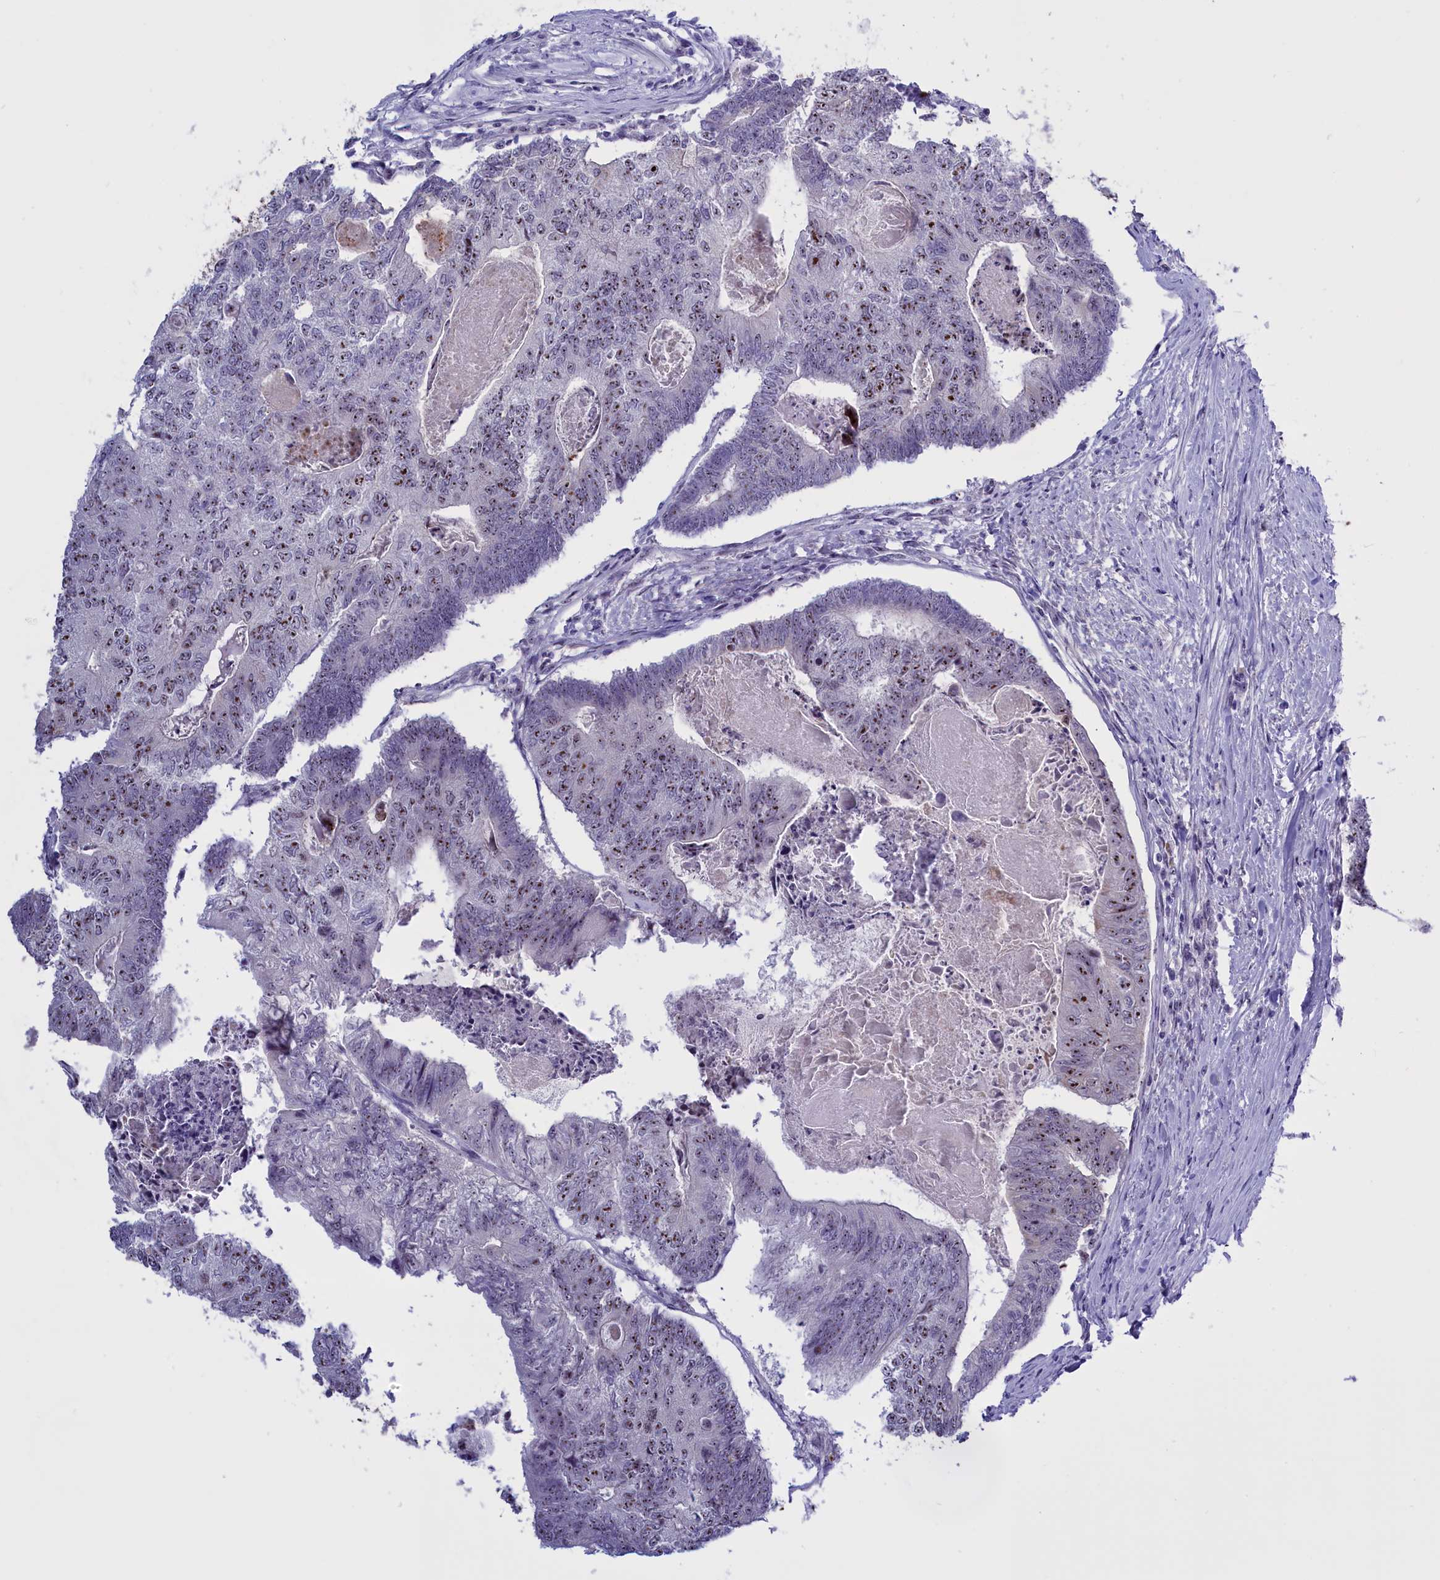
{"staining": {"intensity": "moderate", "quantity": ">75%", "location": "nuclear"}, "tissue": "colorectal cancer", "cell_type": "Tumor cells", "image_type": "cancer", "snomed": [{"axis": "morphology", "description": "Adenocarcinoma, NOS"}, {"axis": "topography", "description": "Colon"}], "caption": "Brown immunohistochemical staining in human colorectal cancer shows moderate nuclear positivity in about >75% of tumor cells.", "gene": "TBL3", "patient": {"sex": "female", "age": 67}}